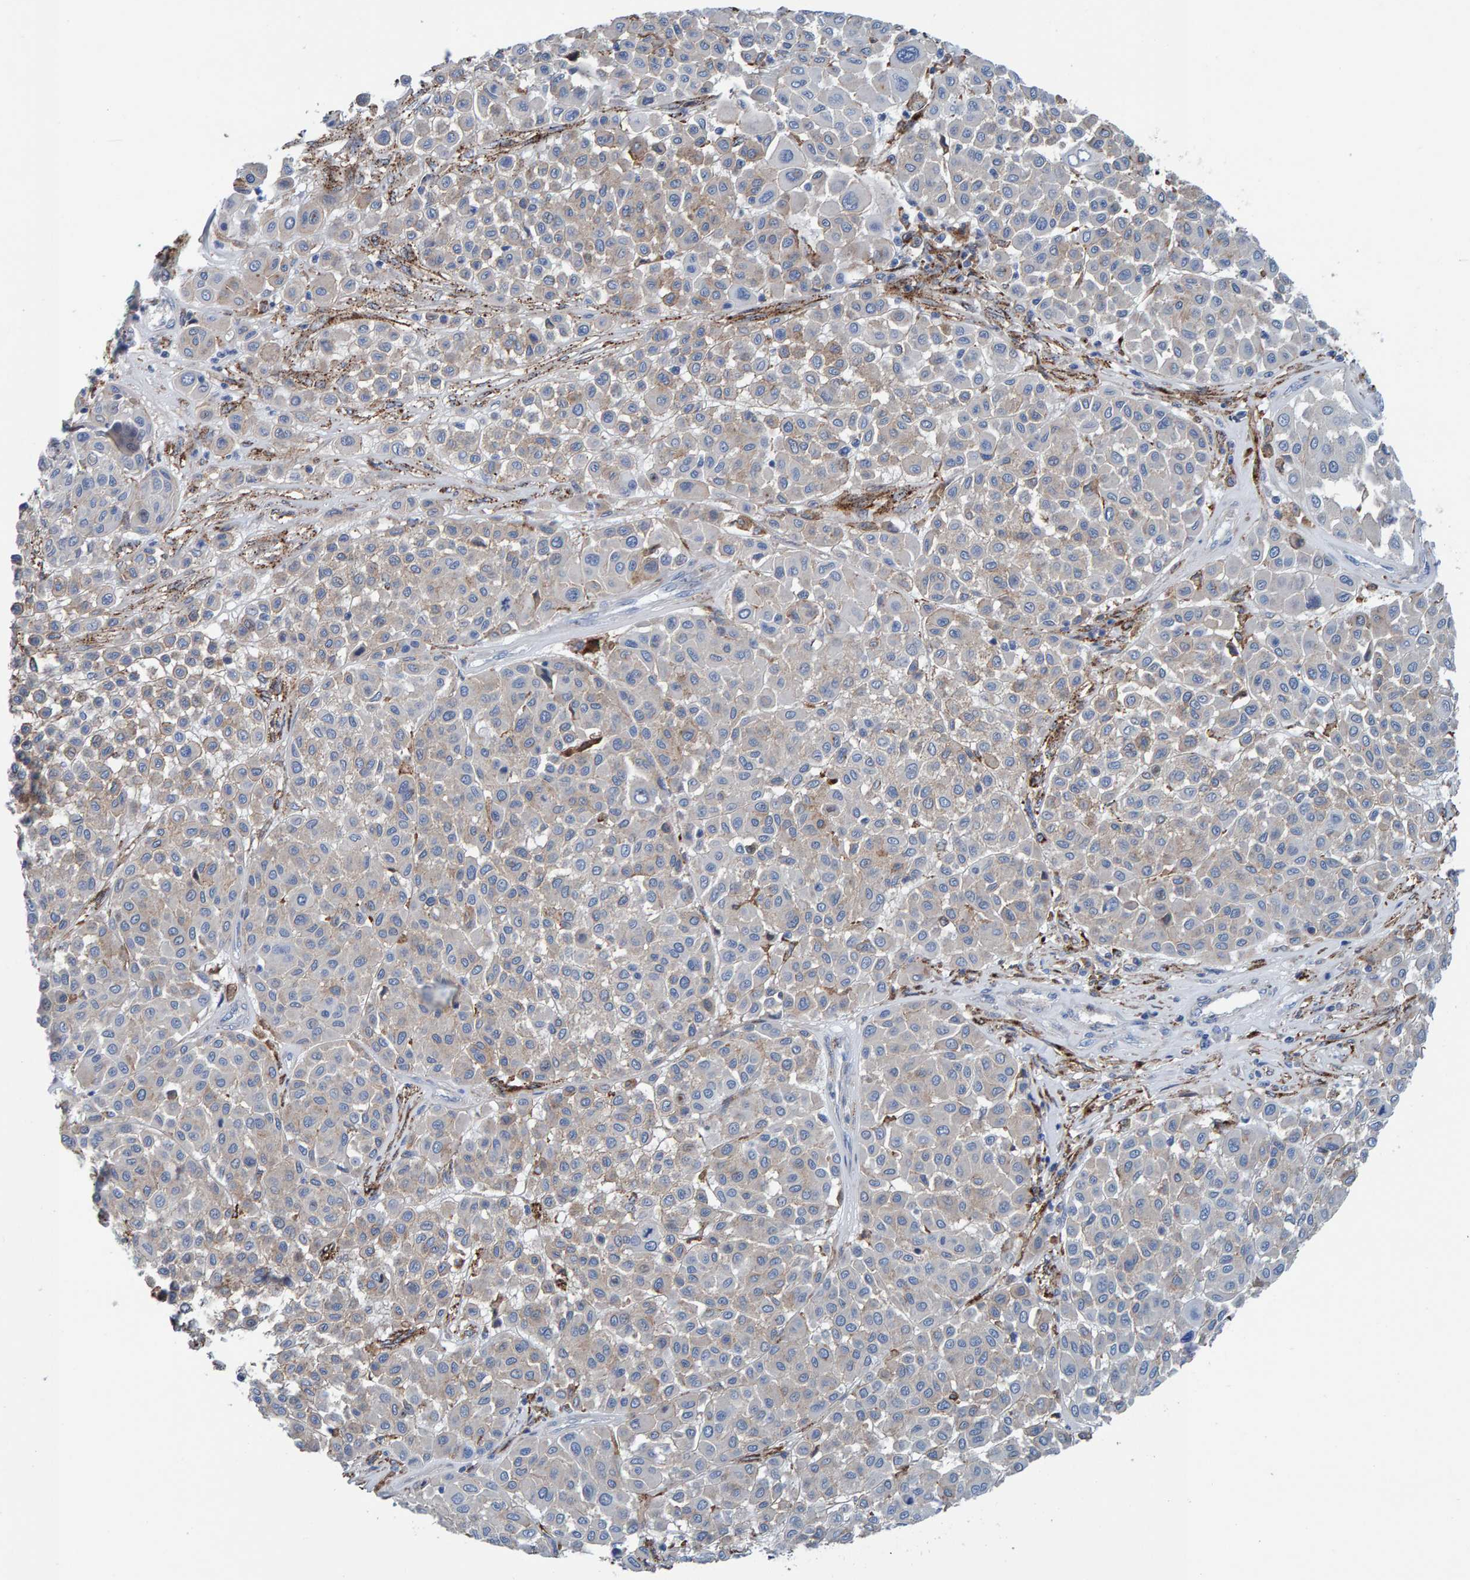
{"staining": {"intensity": "negative", "quantity": "none", "location": "none"}, "tissue": "melanoma", "cell_type": "Tumor cells", "image_type": "cancer", "snomed": [{"axis": "morphology", "description": "Malignant melanoma, Metastatic site"}, {"axis": "topography", "description": "Soft tissue"}], "caption": "Image shows no protein staining in tumor cells of melanoma tissue.", "gene": "LRP1", "patient": {"sex": "male", "age": 41}}